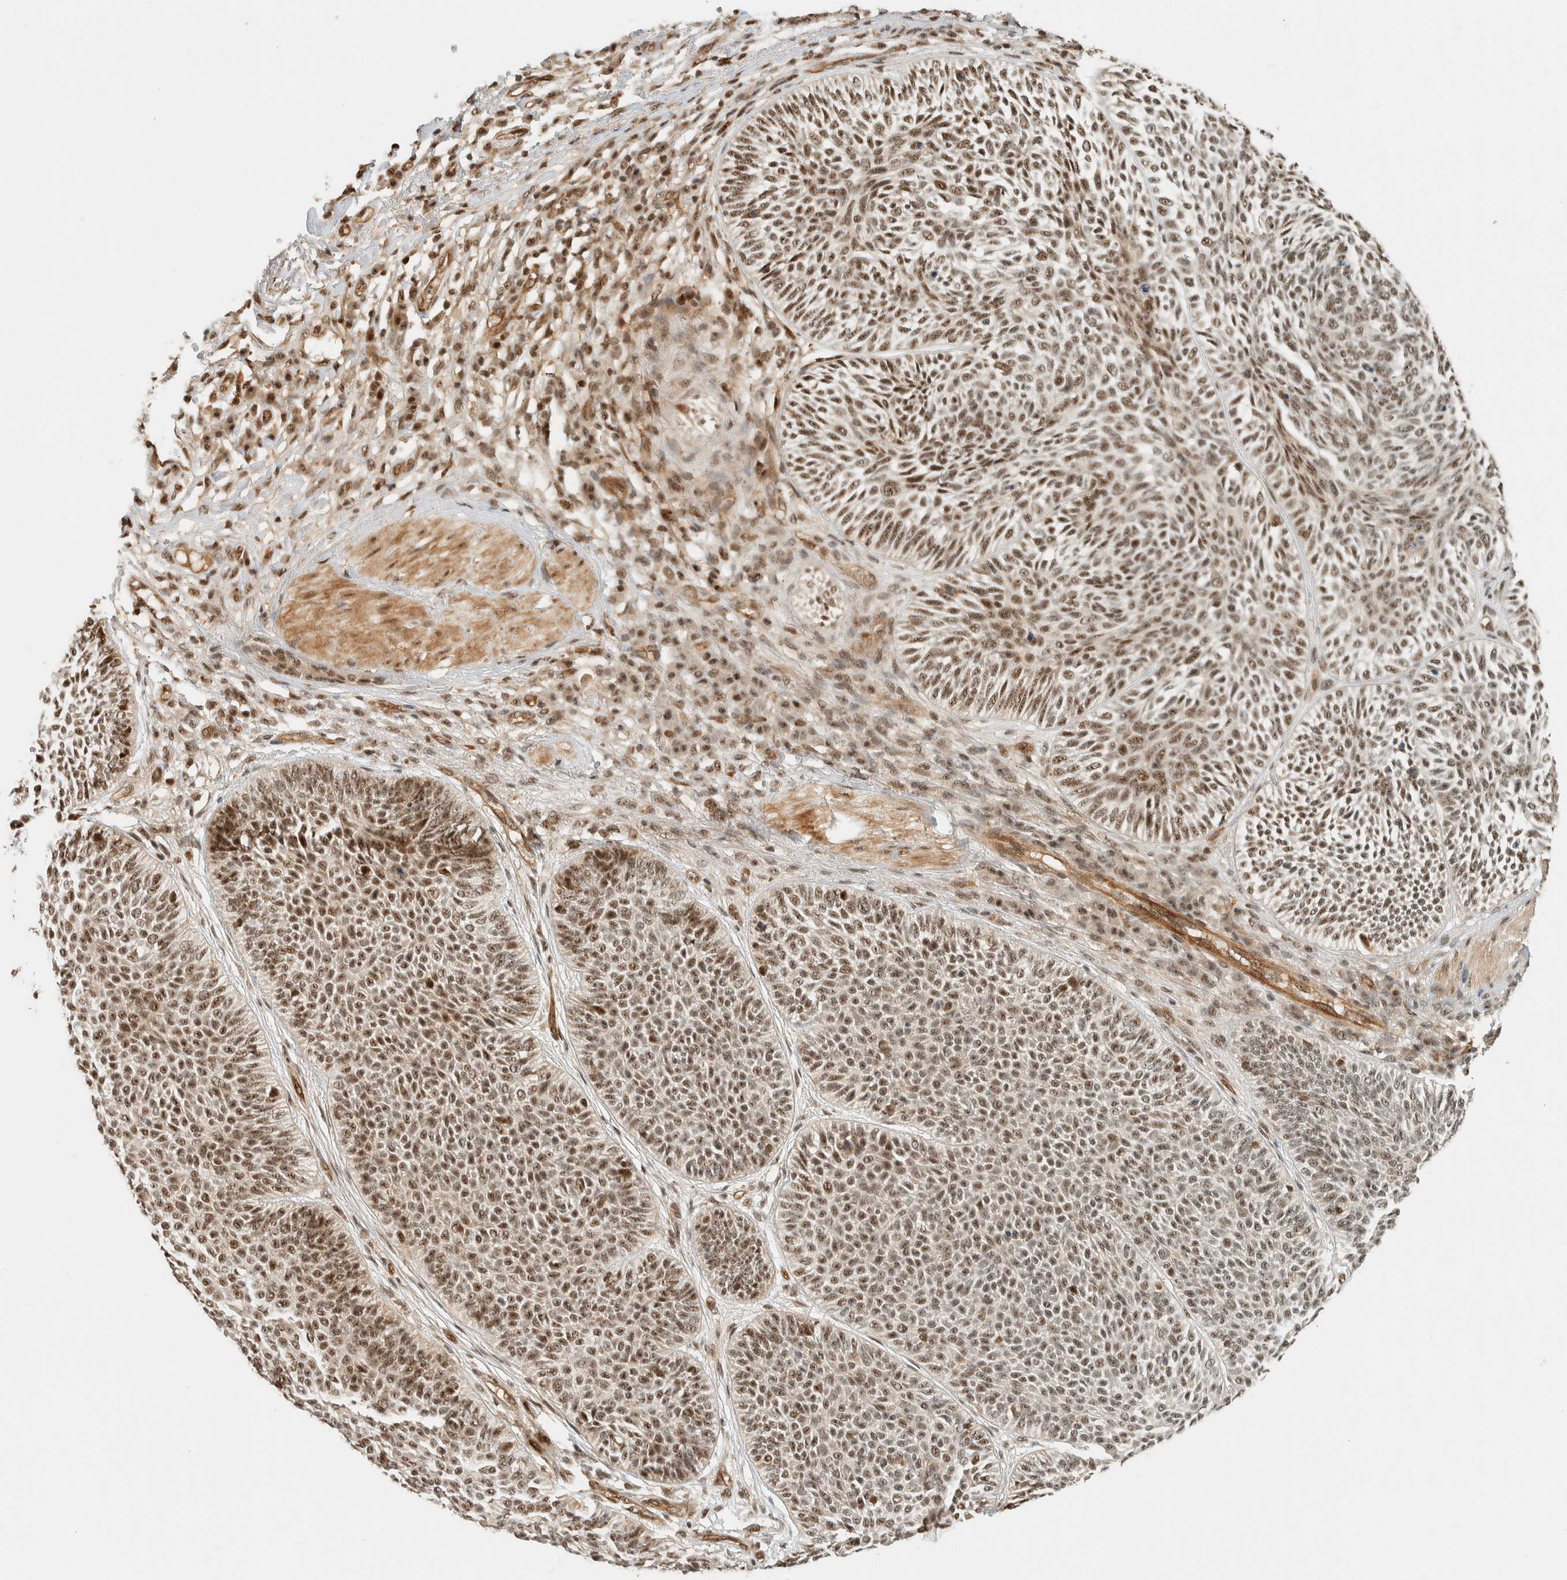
{"staining": {"intensity": "moderate", "quantity": ">75%", "location": "nuclear"}, "tissue": "skin cancer", "cell_type": "Tumor cells", "image_type": "cancer", "snomed": [{"axis": "morphology", "description": "Normal tissue, NOS"}, {"axis": "morphology", "description": "Basal cell carcinoma"}, {"axis": "topography", "description": "Skin"}], "caption": "Immunohistochemistry photomicrograph of neoplastic tissue: skin basal cell carcinoma stained using immunohistochemistry (IHC) displays medium levels of moderate protein expression localized specifically in the nuclear of tumor cells, appearing as a nuclear brown color.", "gene": "SIK1", "patient": {"sex": "male", "age": 52}}